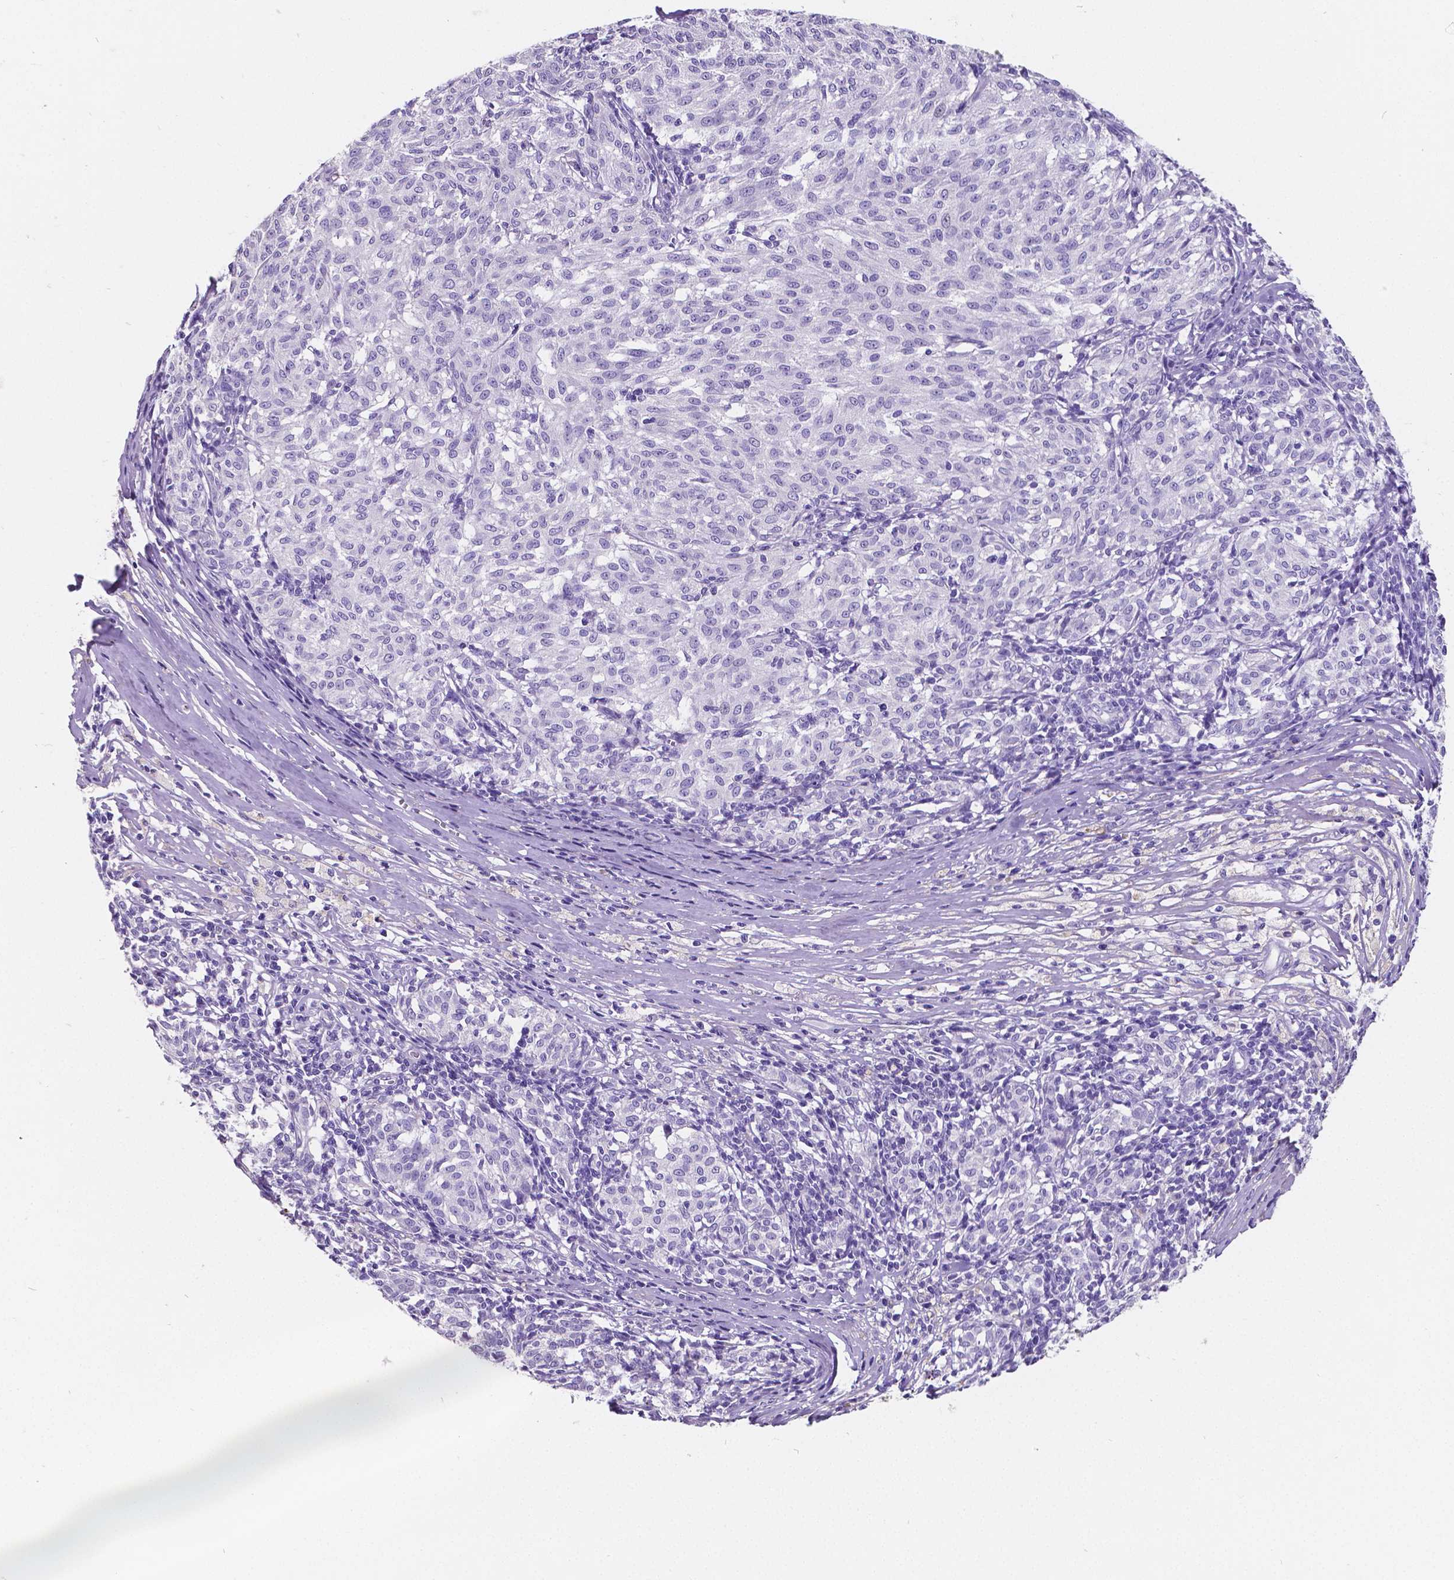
{"staining": {"intensity": "negative", "quantity": "none", "location": "none"}, "tissue": "melanoma", "cell_type": "Tumor cells", "image_type": "cancer", "snomed": [{"axis": "morphology", "description": "Malignant melanoma, NOS"}, {"axis": "topography", "description": "Skin"}], "caption": "The immunohistochemistry (IHC) micrograph has no significant staining in tumor cells of melanoma tissue.", "gene": "SATB2", "patient": {"sex": "female", "age": 72}}